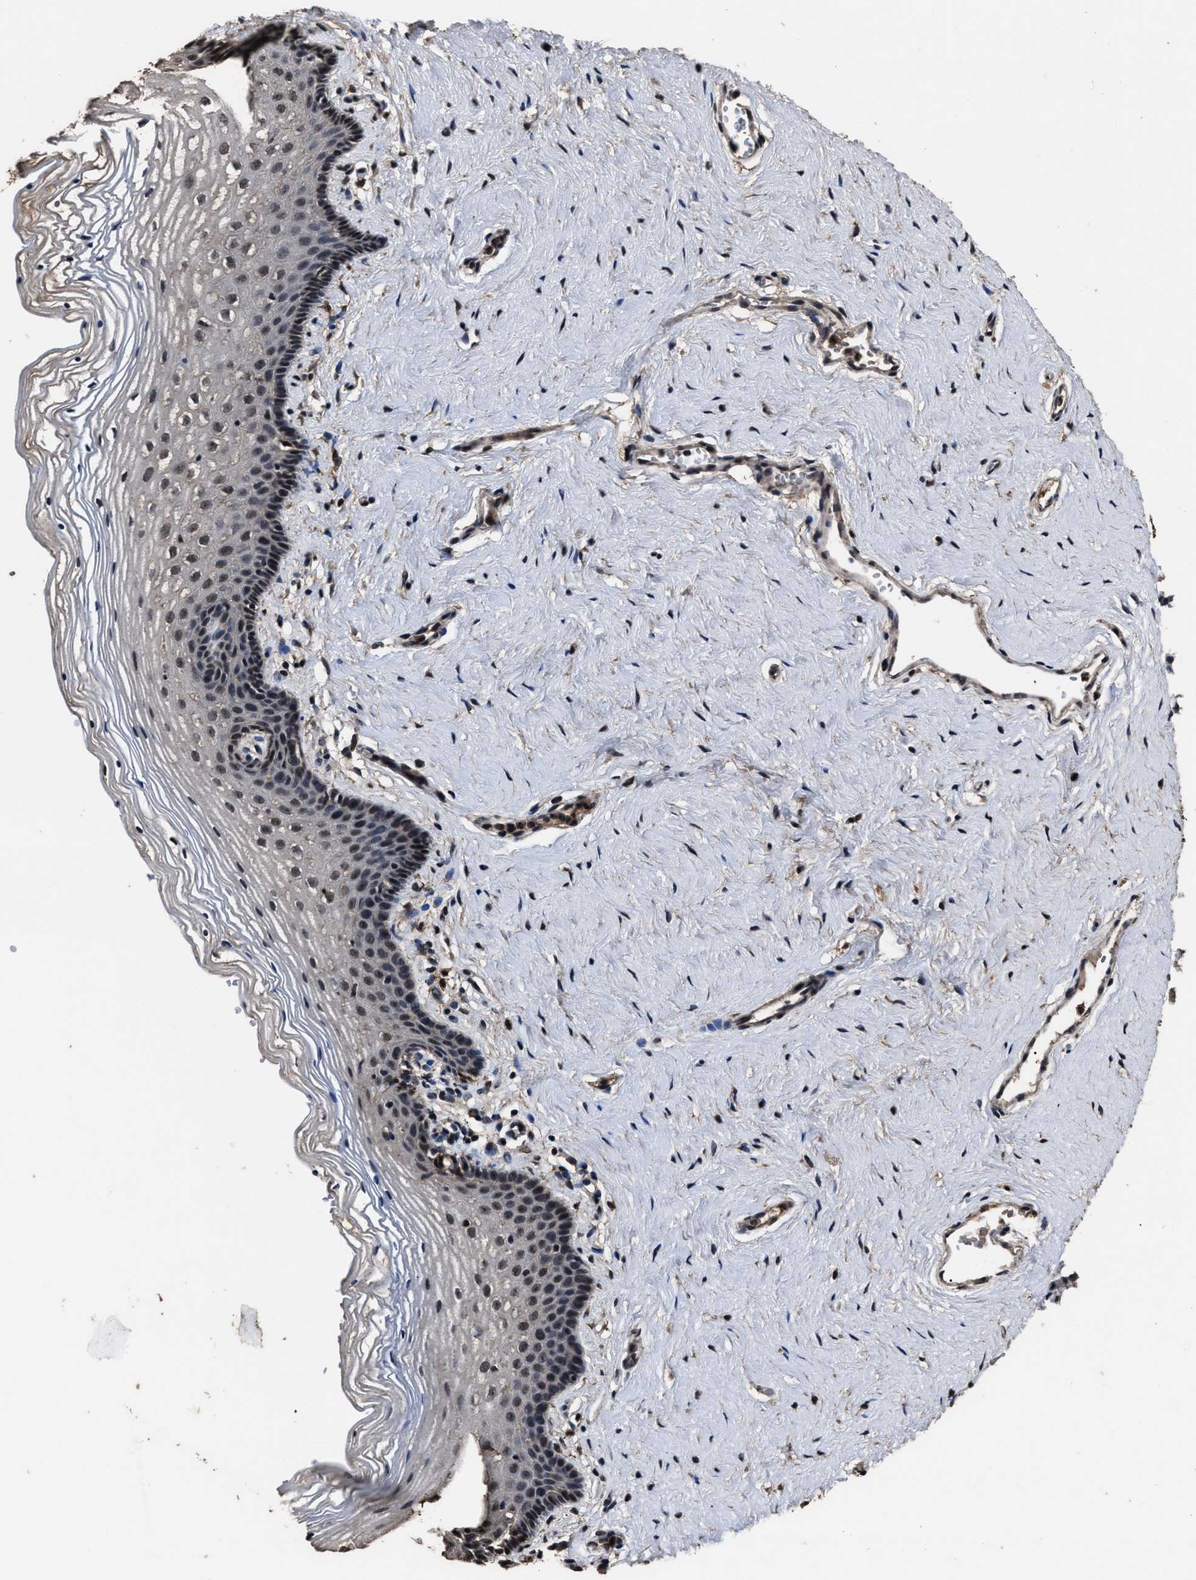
{"staining": {"intensity": "moderate", "quantity": "25%-75%", "location": "nuclear"}, "tissue": "vagina", "cell_type": "Squamous epithelial cells", "image_type": "normal", "snomed": [{"axis": "morphology", "description": "Normal tissue, NOS"}, {"axis": "topography", "description": "Vagina"}], "caption": "This micrograph displays immunohistochemistry staining of normal vagina, with medium moderate nuclear positivity in about 25%-75% of squamous epithelial cells.", "gene": "RSBN1L", "patient": {"sex": "female", "age": 32}}